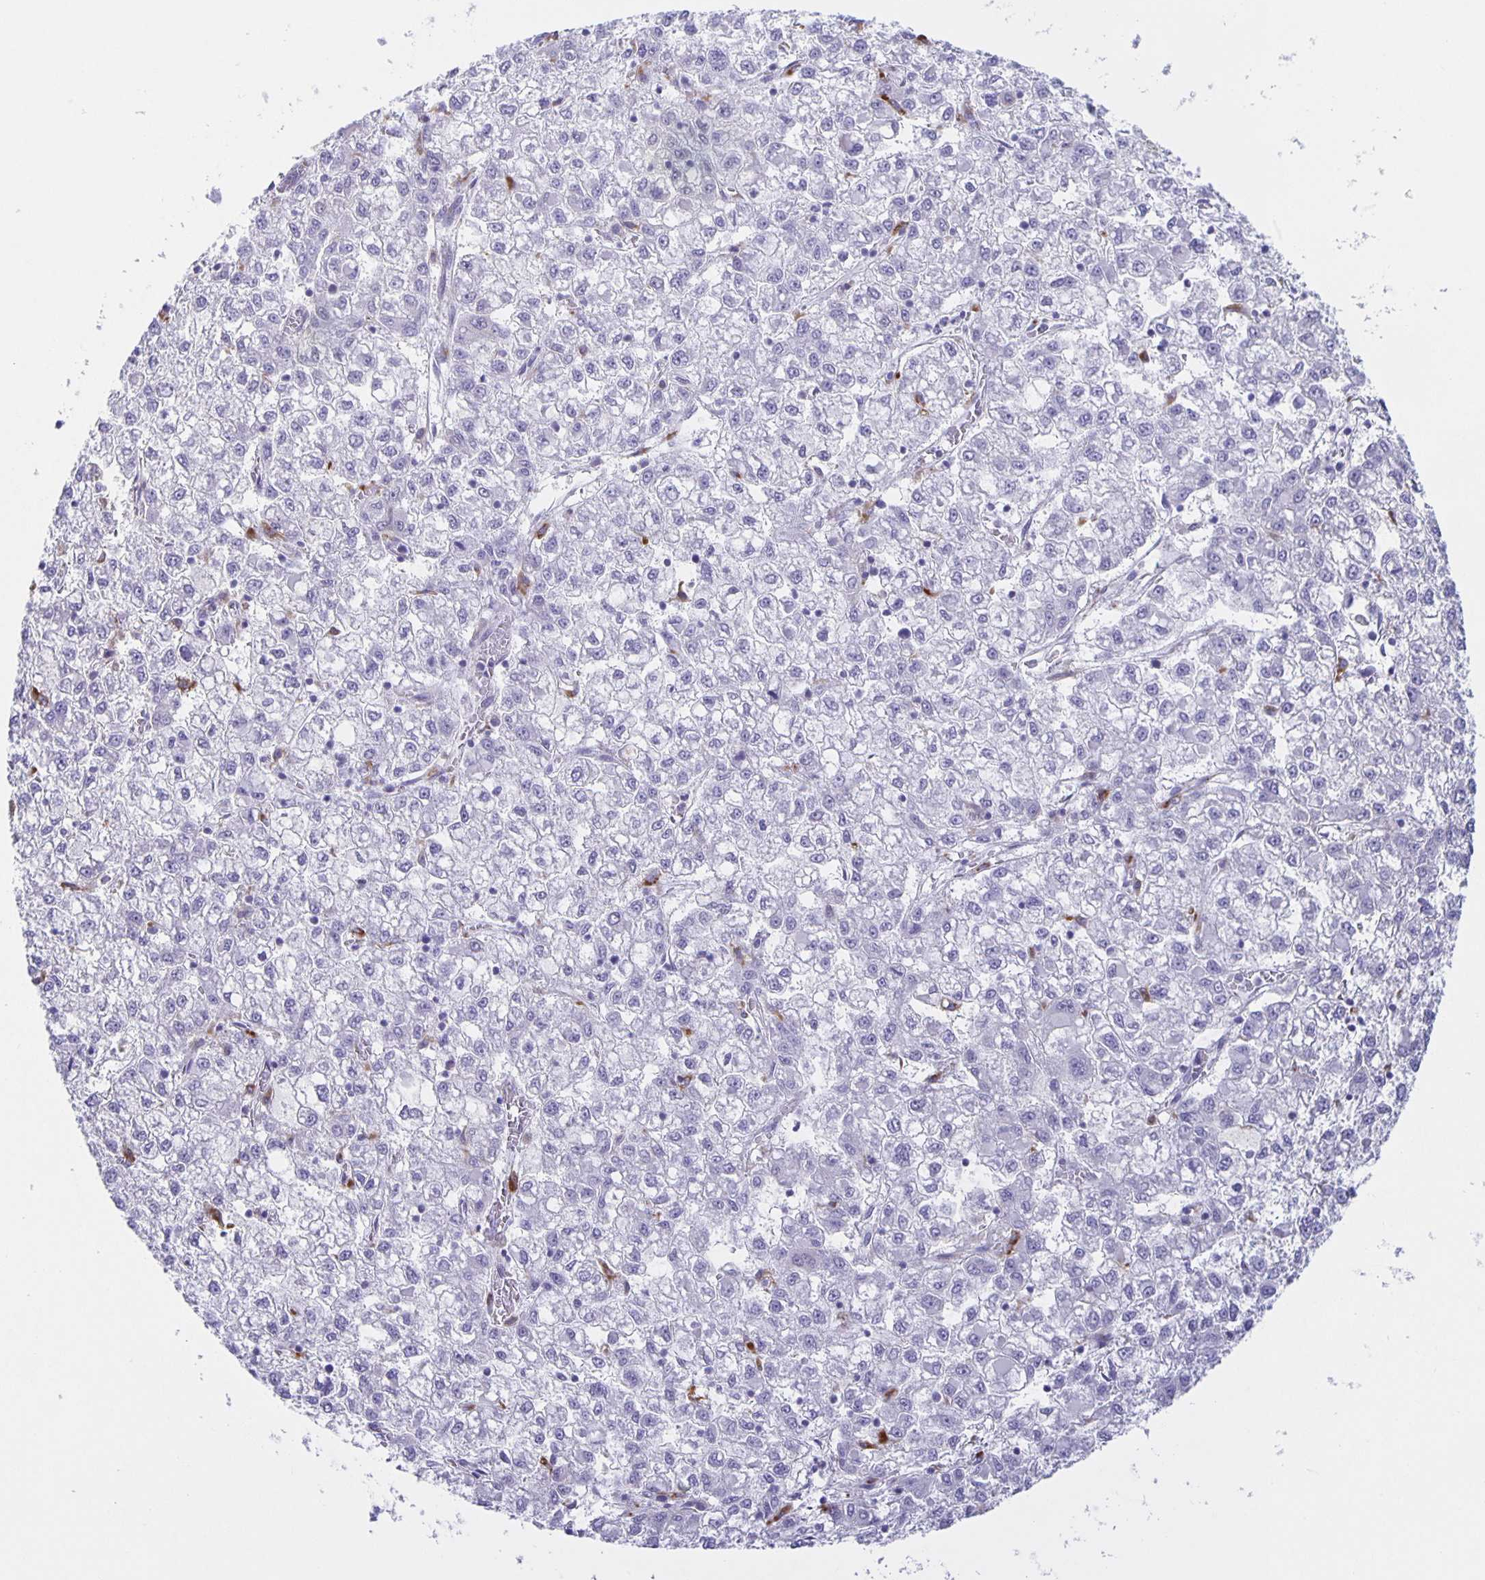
{"staining": {"intensity": "negative", "quantity": "none", "location": "none"}, "tissue": "liver cancer", "cell_type": "Tumor cells", "image_type": "cancer", "snomed": [{"axis": "morphology", "description": "Carcinoma, Hepatocellular, NOS"}, {"axis": "topography", "description": "Liver"}], "caption": "Immunohistochemistry (IHC) of liver hepatocellular carcinoma displays no expression in tumor cells. Nuclei are stained in blue.", "gene": "LIPA", "patient": {"sex": "male", "age": 40}}